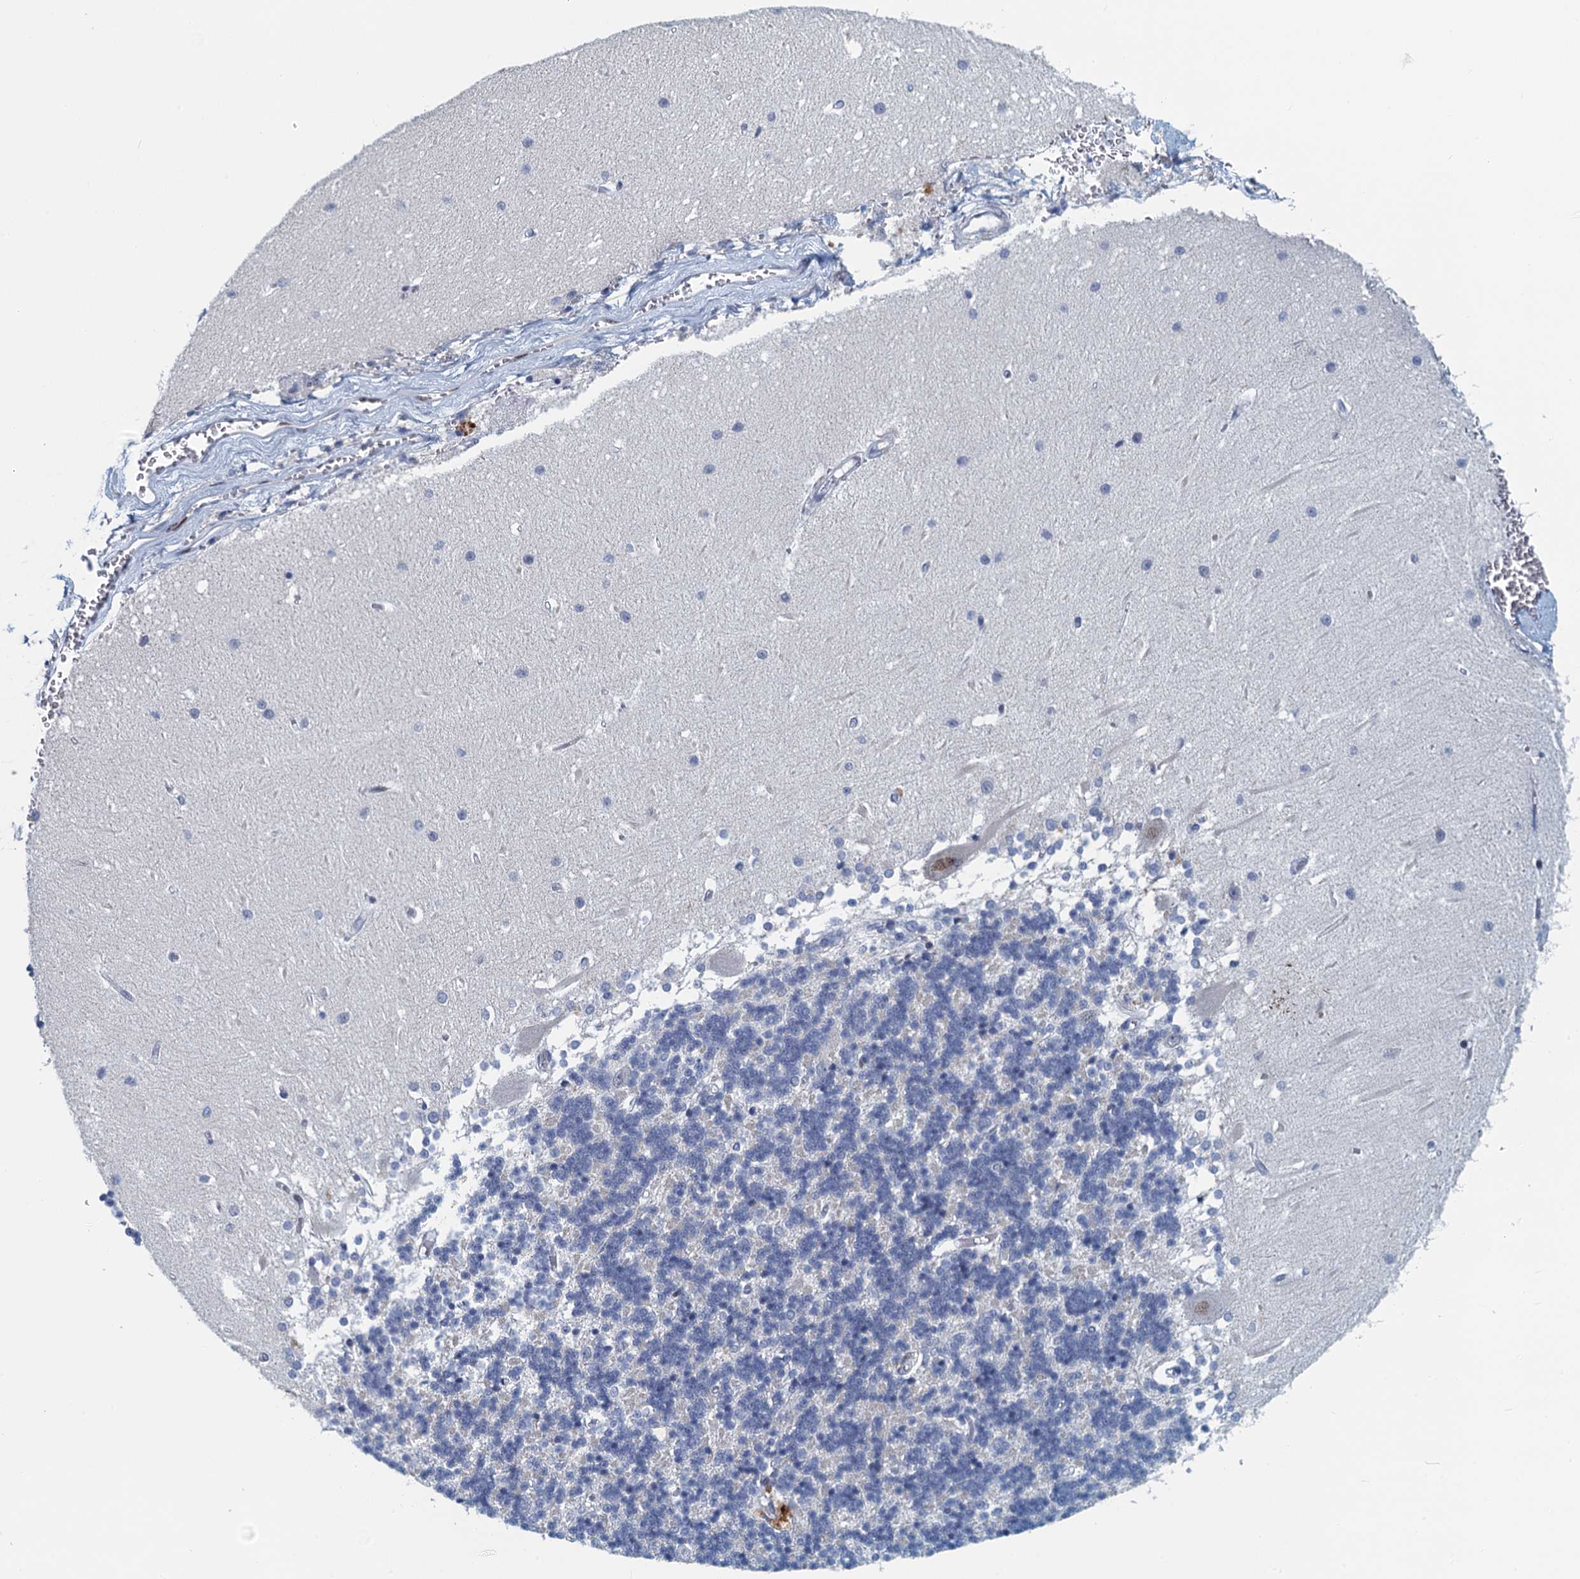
{"staining": {"intensity": "negative", "quantity": "none", "location": "none"}, "tissue": "cerebellum", "cell_type": "Cells in granular layer", "image_type": "normal", "snomed": [{"axis": "morphology", "description": "Normal tissue, NOS"}, {"axis": "topography", "description": "Cerebellum"}], "caption": "IHC histopathology image of normal human cerebellum stained for a protein (brown), which reveals no staining in cells in granular layer. (DAB (3,3'-diaminobenzidine) immunohistochemistry with hematoxylin counter stain).", "gene": "ANKRD13D", "patient": {"sex": "male", "age": 37}}